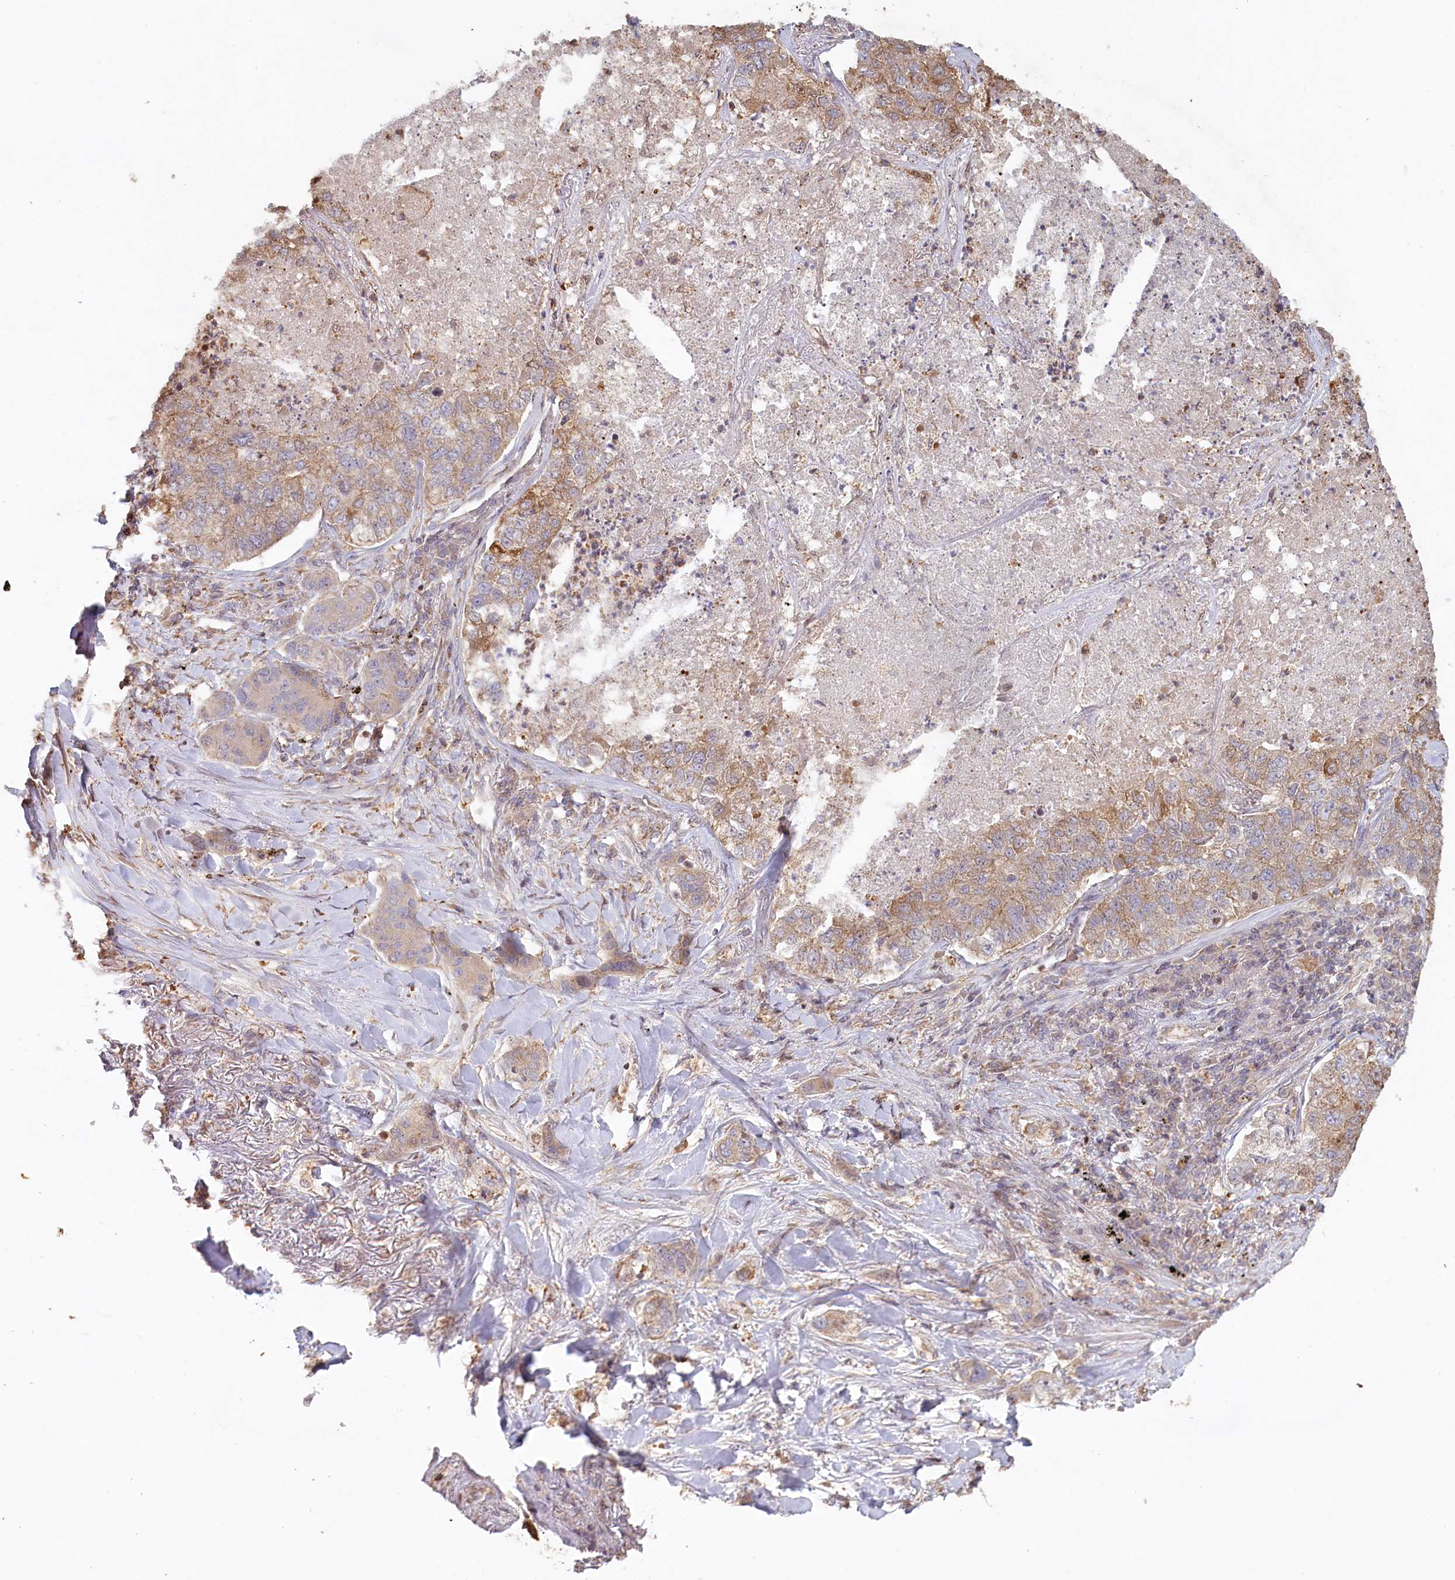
{"staining": {"intensity": "weak", "quantity": ">75%", "location": "cytoplasmic/membranous"}, "tissue": "lung cancer", "cell_type": "Tumor cells", "image_type": "cancer", "snomed": [{"axis": "morphology", "description": "Adenocarcinoma, NOS"}, {"axis": "topography", "description": "Lung"}], "caption": "Immunohistochemical staining of adenocarcinoma (lung) reveals low levels of weak cytoplasmic/membranous positivity in approximately >75% of tumor cells.", "gene": "HAL", "patient": {"sex": "male", "age": 49}}